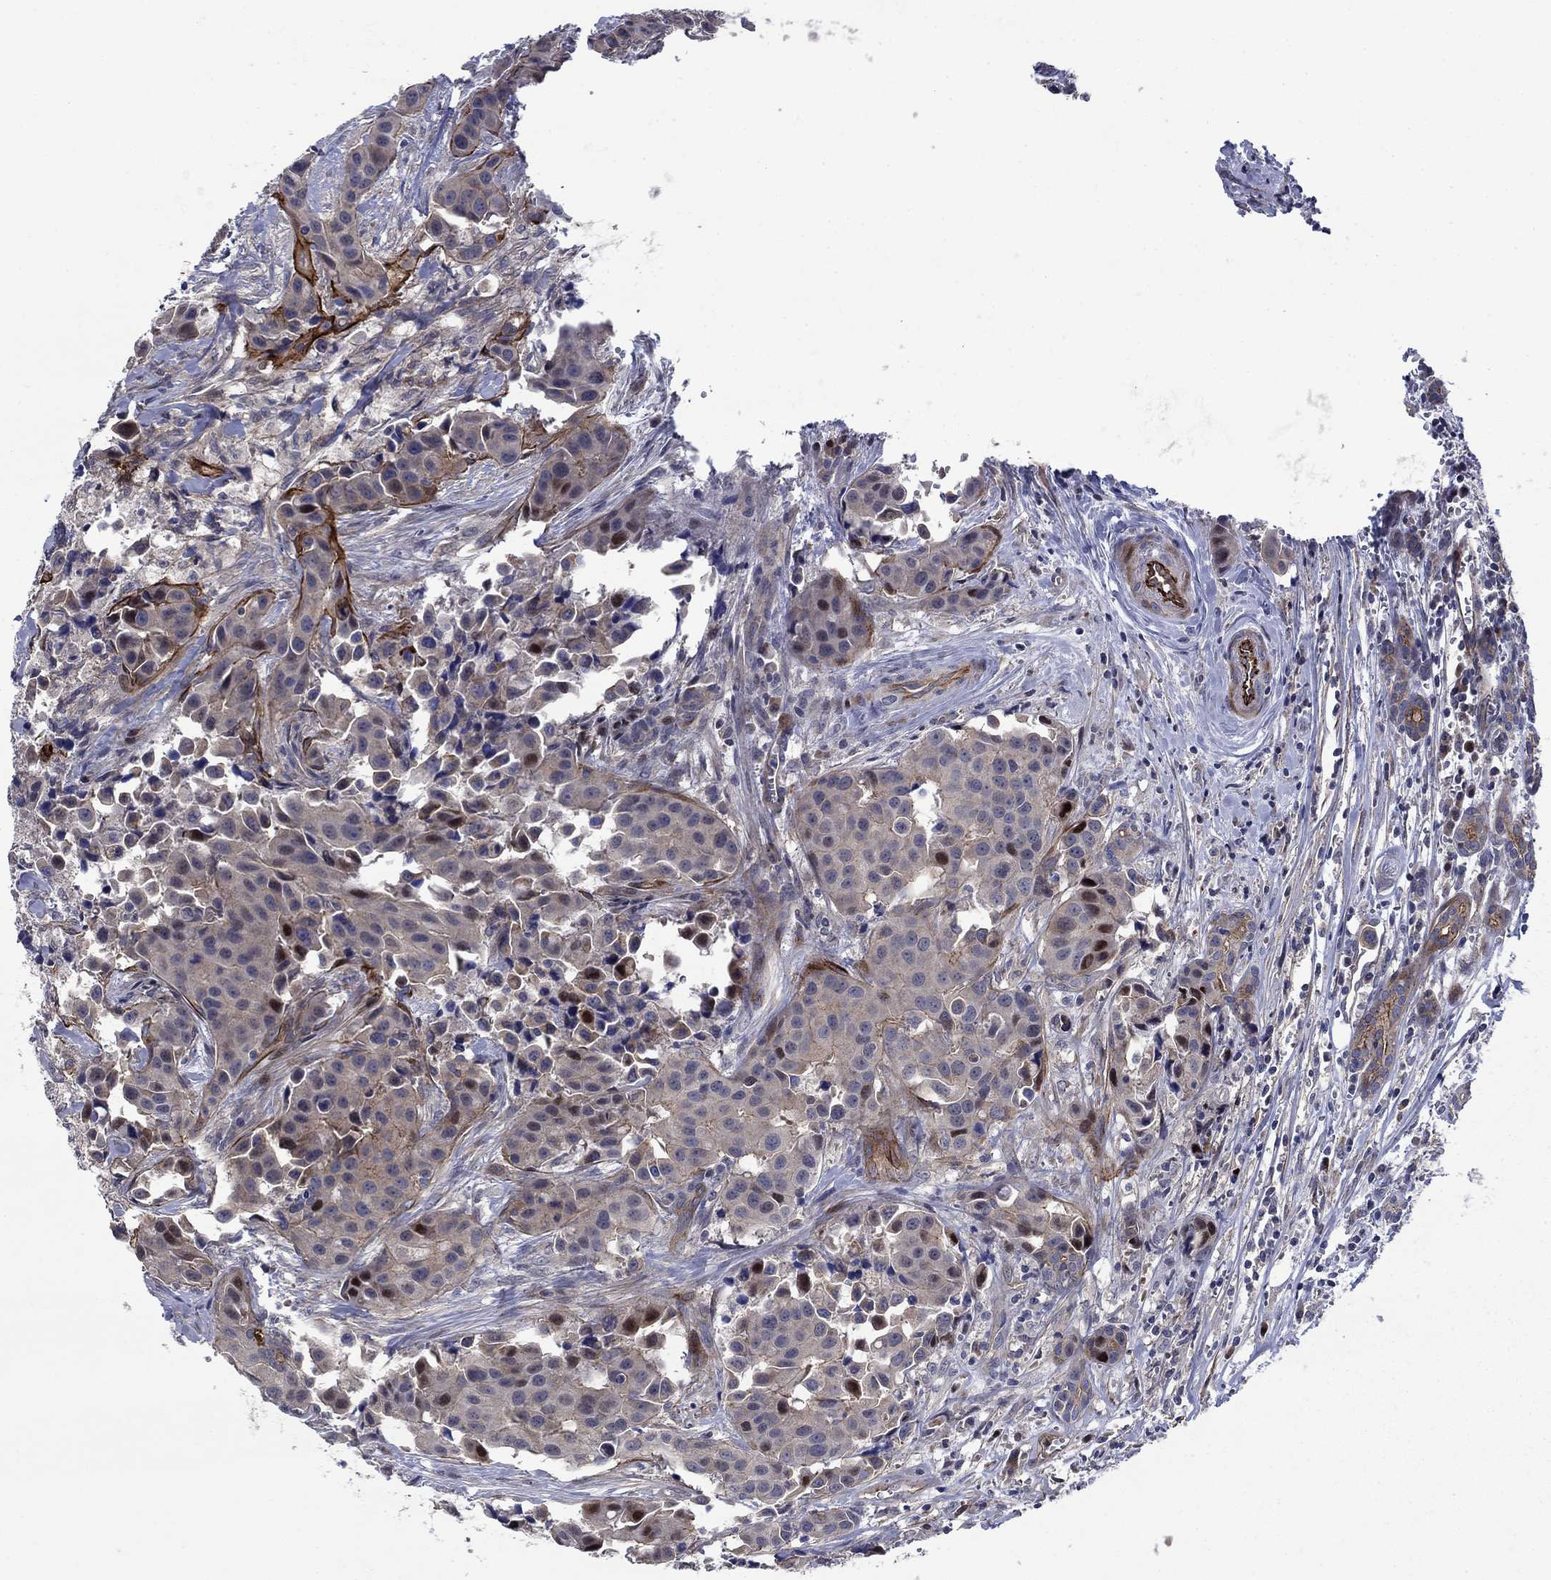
{"staining": {"intensity": "moderate", "quantity": "<25%", "location": "cytoplasmic/membranous"}, "tissue": "head and neck cancer", "cell_type": "Tumor cells", "image_type": "cancer", "snomed": [{"axis": "morphology", "description": "Adenocarcinoma, NOS"}, {"axis": "topography", "description": "Head-Neck"}], "caption": "Immunohistochemistry (IHC) (DAB) staining of human head and neck cancer displays moderate cytoplasmic/membranous protein positivity in approximately <25% of tumor cells.", "gene": "SLC7A1", "patient": {"sex": "male", "age": 76}}